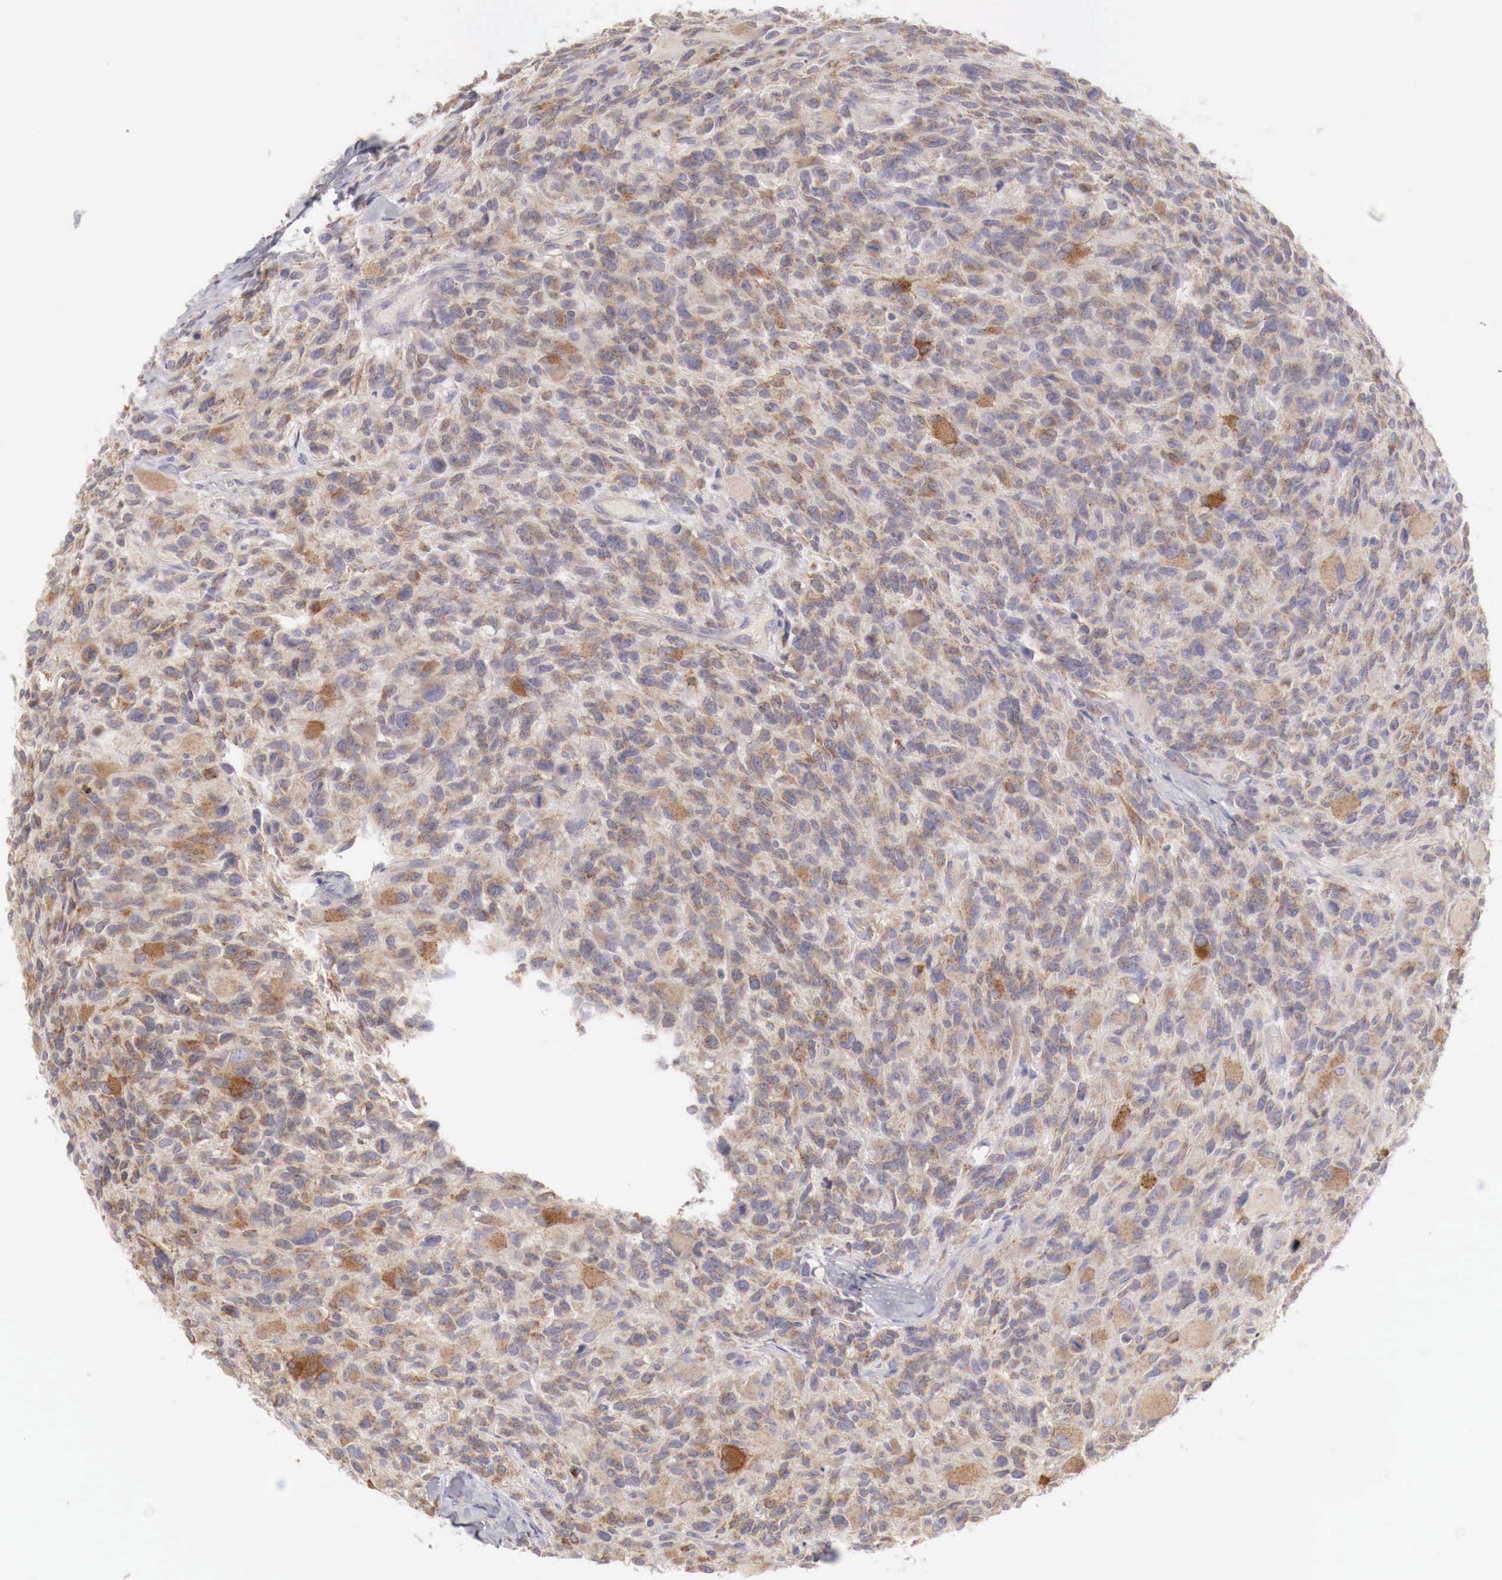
{"staining": {"intensity": "moderate", "quantity": "25%-75%", "location": "cytoplasmic/membranous"}, "tissue": "glioma", "cell_type": "Tumor cells", "image_type": "cancer", "snomed": [{"axis": "morphology", "description": "Glioma, malignant, High grade"}, {"axis": "topography", "description": "Brain"}], "caption": "Human glioma stained for a protein (brown) shows moderate cytoplasmic/membranous positive positivity in about 25%-75% of tumor cells.", "gene": "NSDHL", "patient": {"sex": "male", "age": 69}}